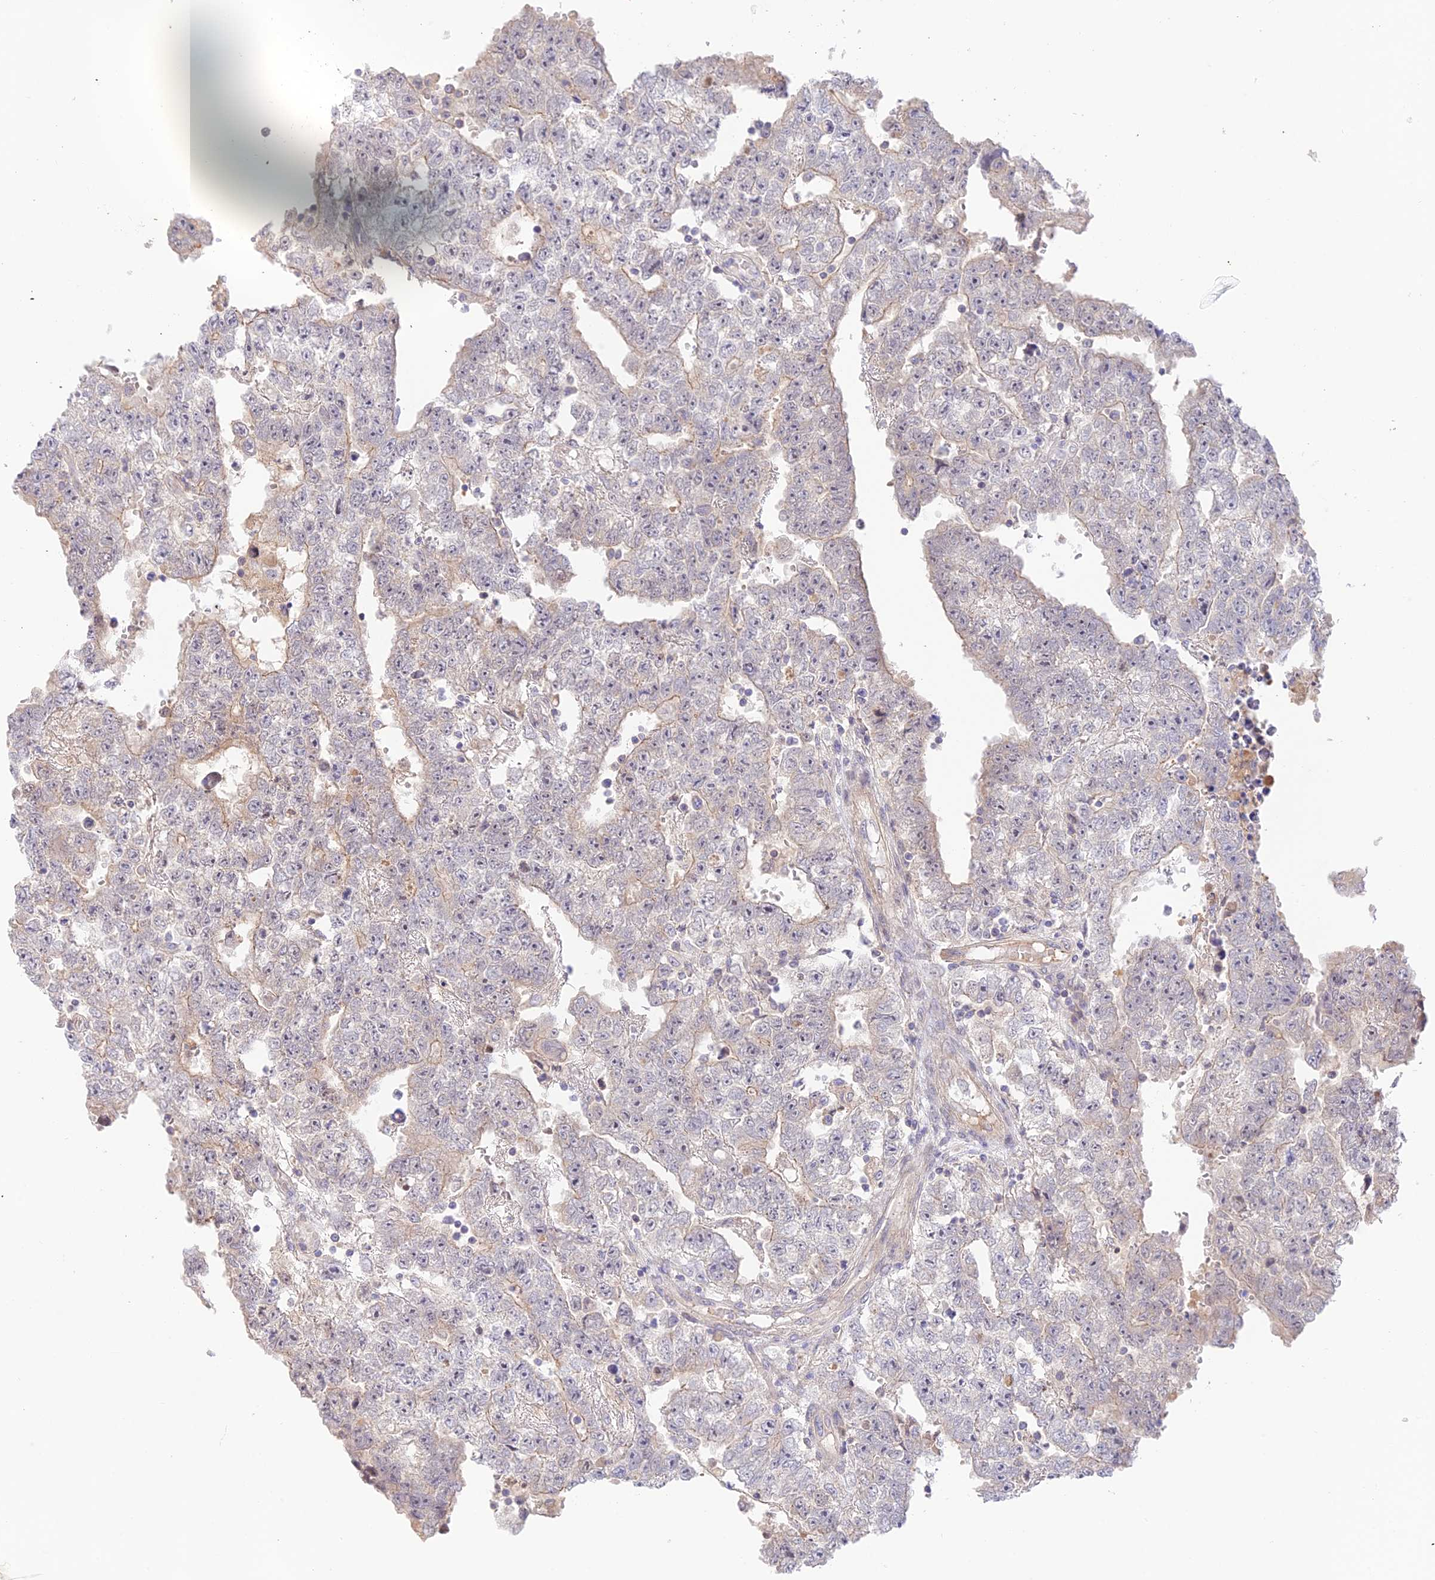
{"staining": {"intensity": "negative", "quantity": "none", "location": "none"}, "tissue": "testis cancer", "cell_type": "Tumor cells", "image_type": "cancer", "snomed": [{"axis": "morphology", "description": "Carcinoma, Embryonal, NOS"}, {"axis": "topography", "description": "Testis"}], "caption": "Tumor cells show no significant protein positivity in embryonal carcinoma (testis).", "gene": "CAMSAP3", "patient": {"sex": "male", "age": 25}}